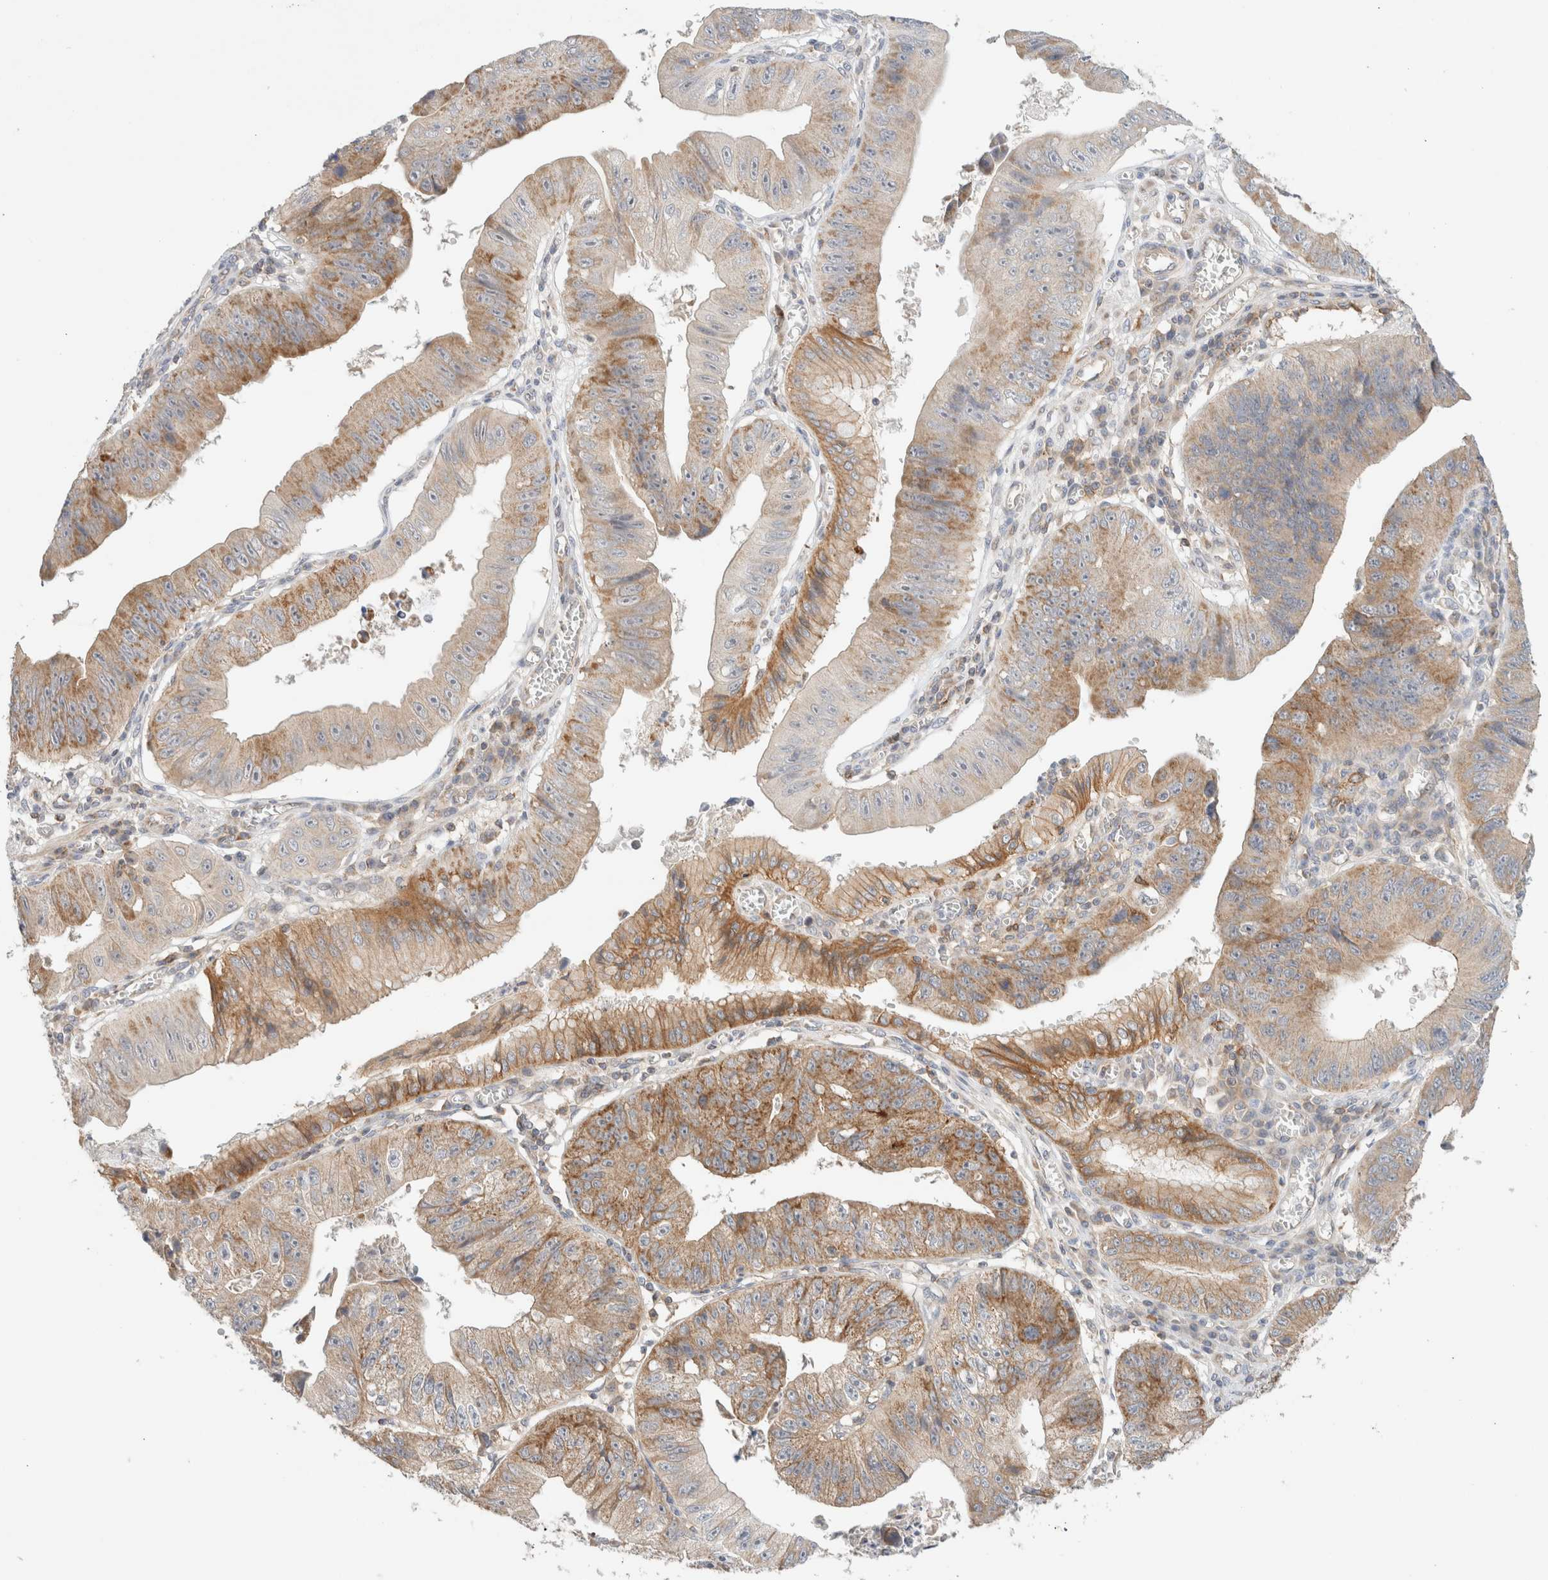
{"staining": {"intensity": "moderate", "quantity": ">75%", "location": "cytoplasmic/membranous"}, "tissue": "stomach cancer", "cell_type": "Tumor cells", "image_type": "cancer", "snomed": [{"axis": "morphology", "description": "Adenocarcinoma, NOS"}, {"axis": "topography", "description": "Stomach"}], "caption": "This micrograph reveals IHC staining of human stomach adenocarcinoma, with medium moderate cytoplasmic/membranous positivity in approximately >75% of tumor cells.", "gene": "MRM3", "patient": {"sex": "male", "age": 59}}